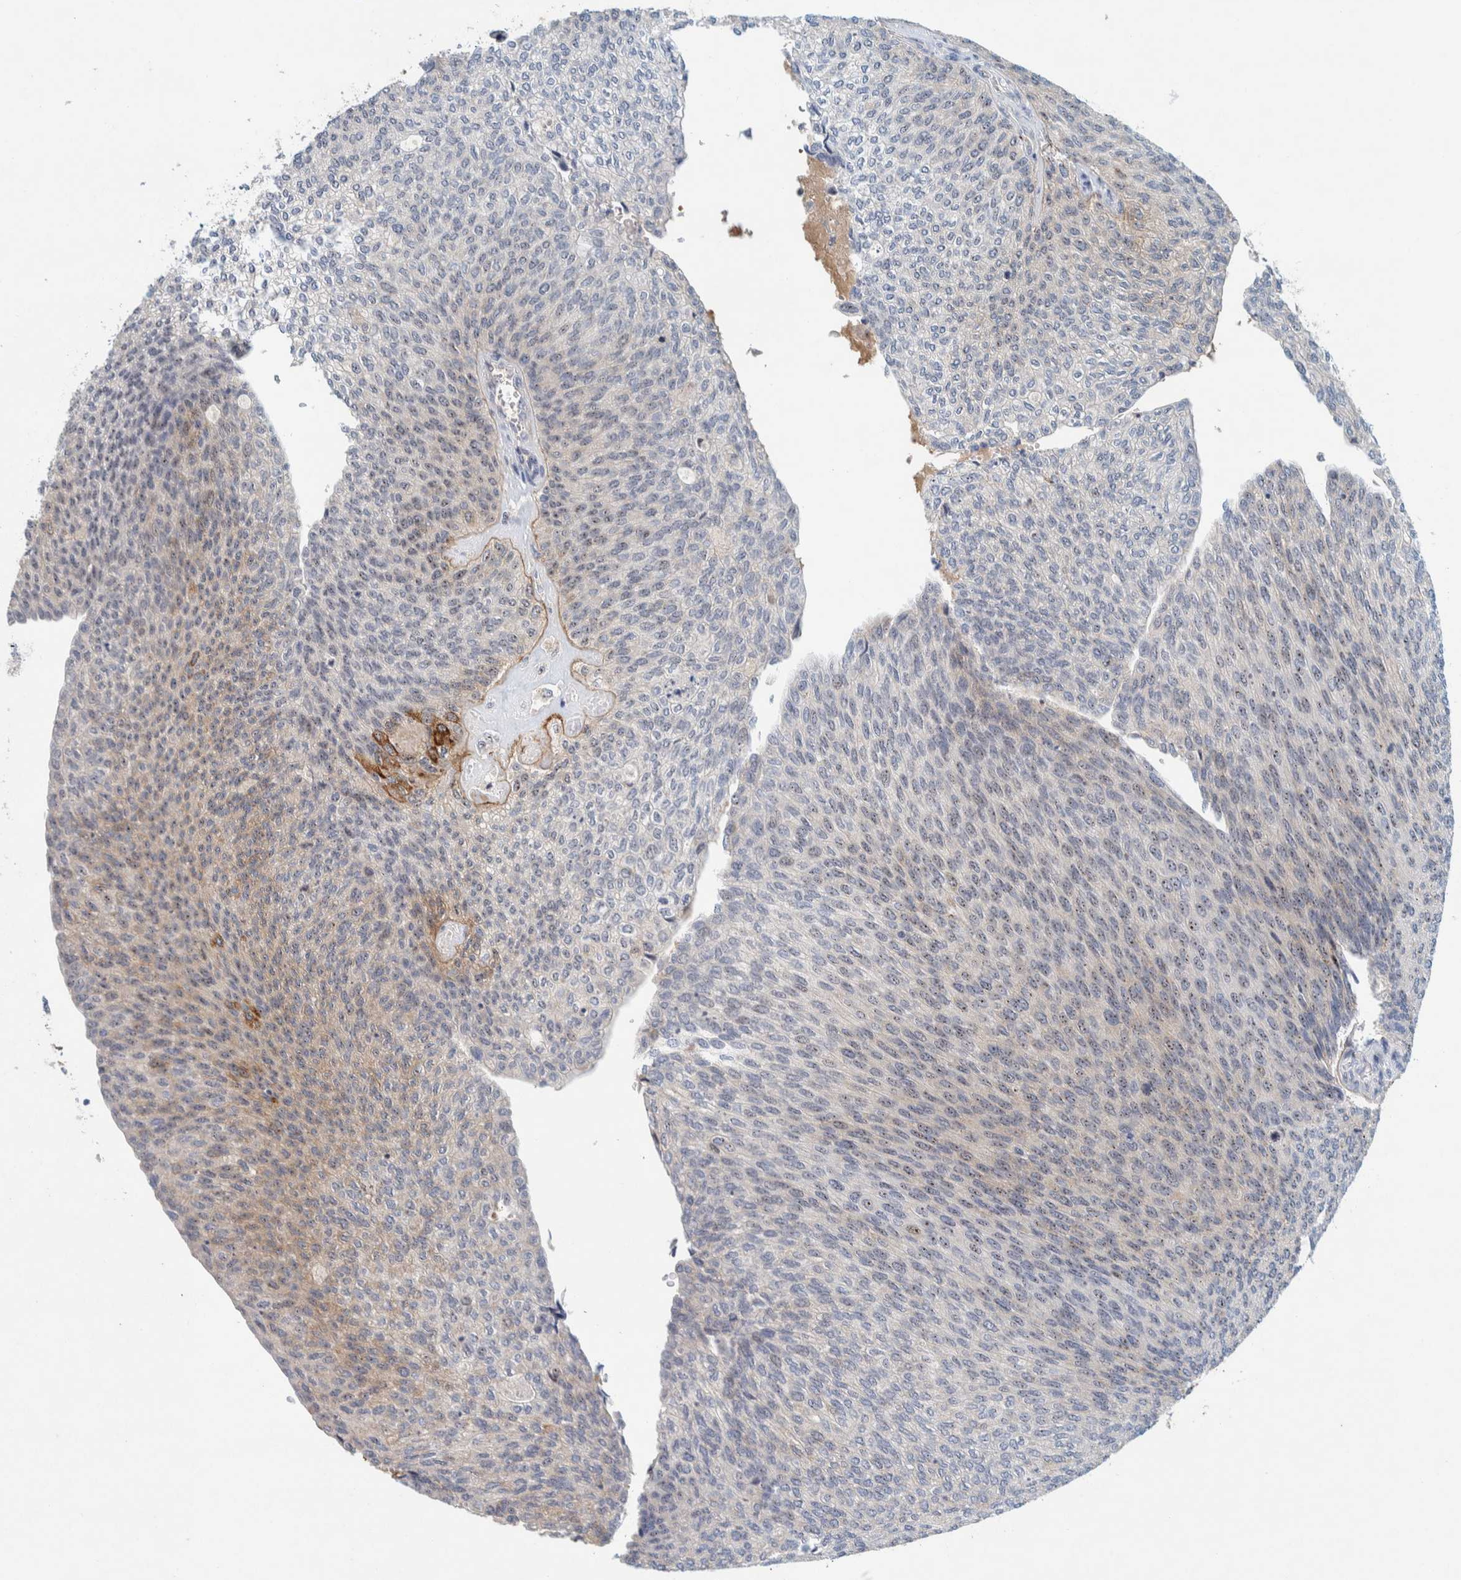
{"staining": {"intensity": "moderate", "quantity": "25%-75%", "location": "cytoplasmic/membranous,nuclear"}, "tissue": "urothelial cancer", "cell_type": "Tumor cells", "image_type": "cancer", "snomed": [{"axis": "morphology", "description": "Urothelial carcinoma, Low grade"}, {"axis": "topography", "description": "Urinary bladder"}], "caption": "This is a photomicrograph of IHC staining of urothelial cancer, which shows moderate staining in the cytoplasmic/membranous and nuclear of tumor cells.", "gene": "NOL11", "patient": {"sex": "female", "age": 79}}